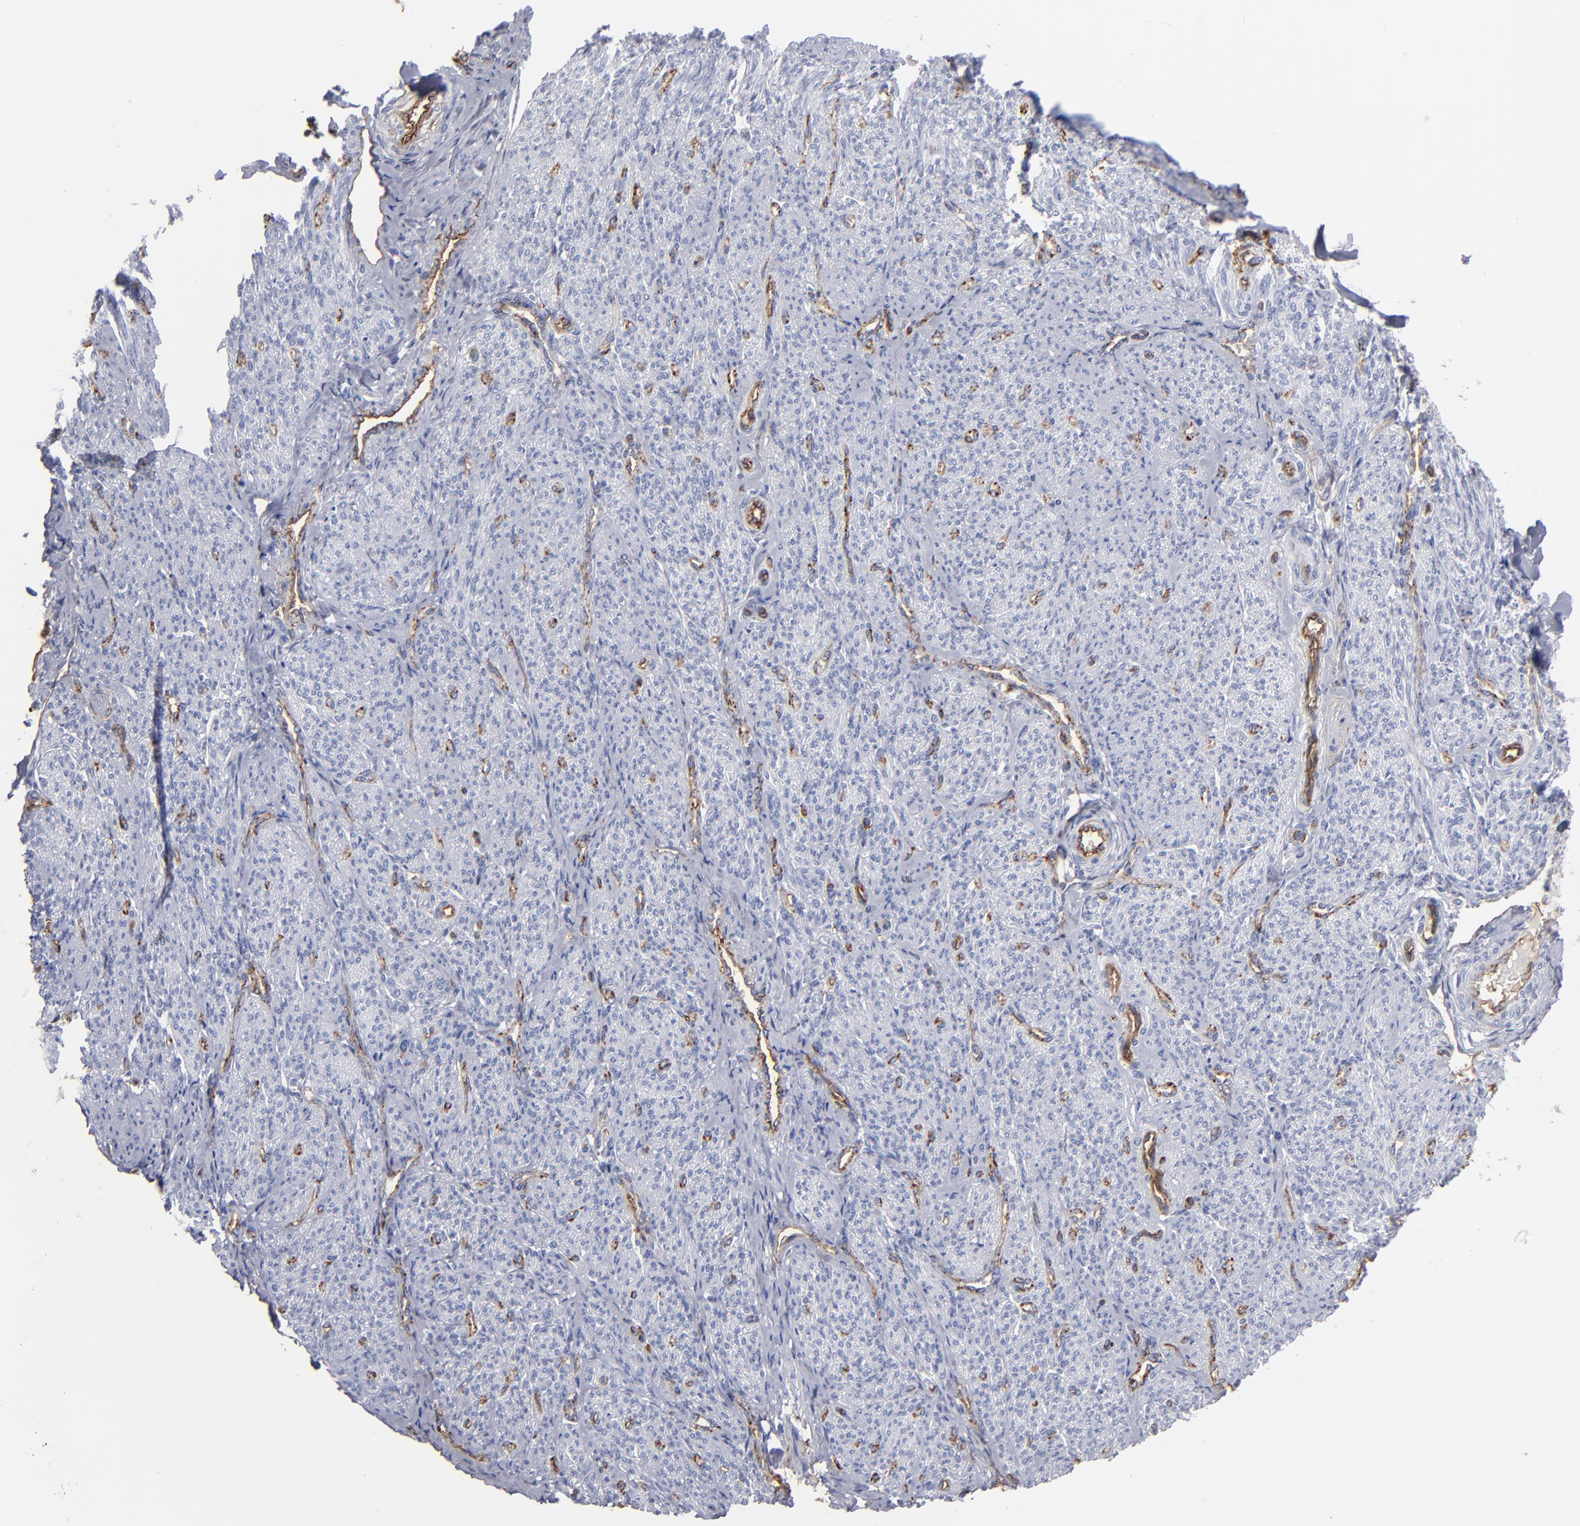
{"staining": {"intensity": "negative", "quantity": "none", "location": "none"}, "tissue": "smooth muscle", "cell_type": "Smooth muscle cells", "image_type": "normal", "snomed": [{"axis": "morphology", "description": "Normal tissue, NOS"}, {"axis": "topography", "description": "Smooth muscle"}], "caption": "DAB (3,3'-diaminobenzidine) immunohistochemical staining of unremarkable smooth muscle exhibits no significant positivity in smooth muscle cells. (Immunohistochemistry, brightfield microscopy, high magnification).", "gene": "TM4SF1", "patient": {"sex": "female", "age": 65}}